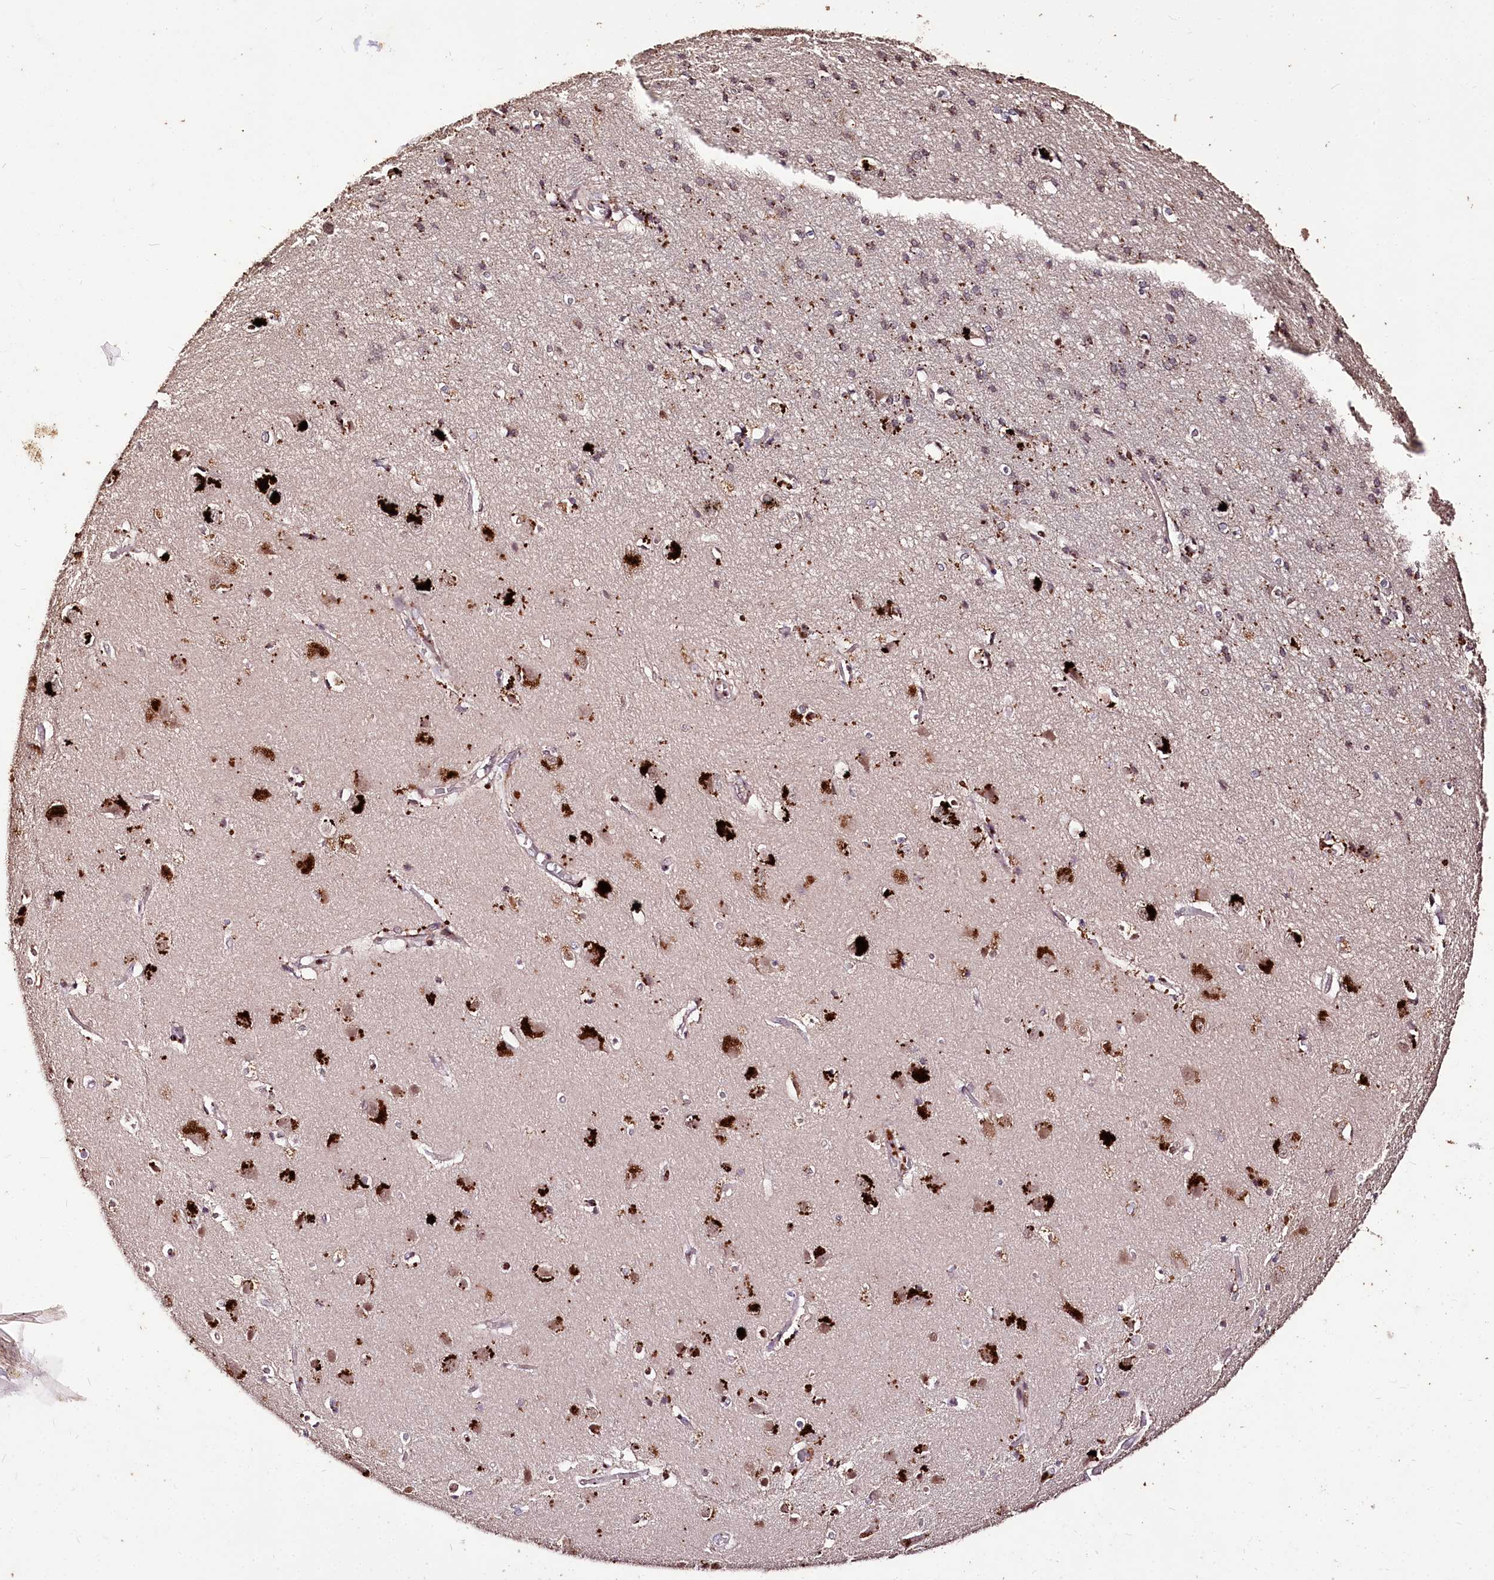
{"staining": {"intensity": "weak", "quantity": "25%-75%", "location": "cytoplasmic/membranous,nuclear"}, "tissue": "cerebral cortex", "cell_type": "Endothelial cells", "image_type": "normal", "snomed": [{"axis": "morphology", "description": "Normal tissue, NOS"}, {"axis": "topography", "description": "Cerebral cortex"}], "caption": "Protein positivity by IHC shows weak cytoplasmic/membranous,nuclear expression in about 25%-75% of endothelial cells in benign cerebral cortex. Immunohistochemistry (ihc) stains the protein of interest in brown and the nuclei are stained blue.", "gene": "CARD19", "patient": {"sex": "male", "age": 54}}